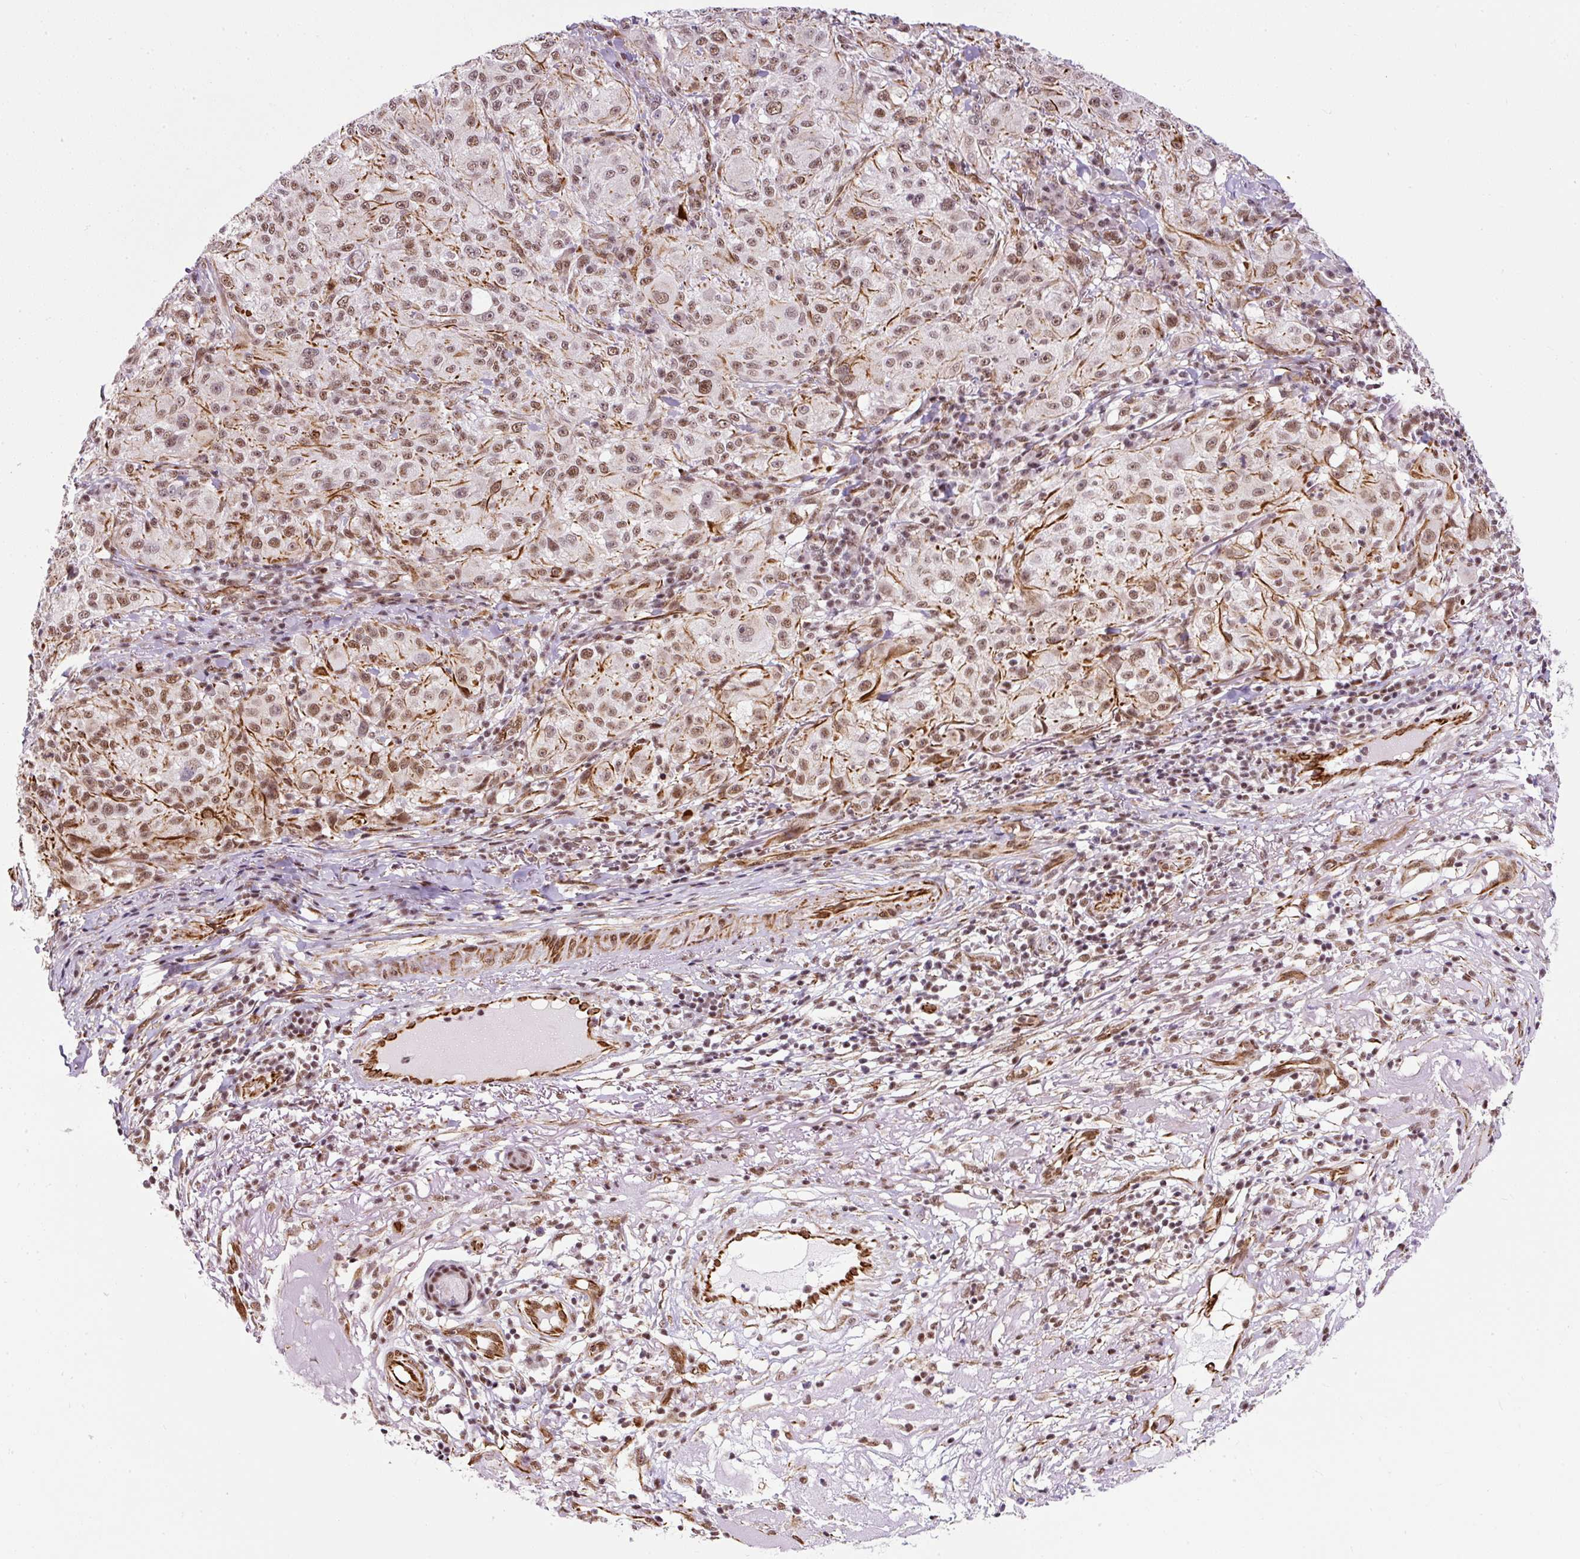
{"staining": {"intensity": "moderate", "quantity": "25%-75%", "location": "nuclear"}, "tissue": "melanoma", "cell_type": "Tumor cells", "image_type": "cancer", "snomed": [{"axis": "morphology", "description": "Necrosis, NOS"}, {"axis": "morphology", "description": "Malignant melanoma, NOS"}, {"axis": "topography", "description": "Skin"}], "caption": "IHC (DAB) staining of malignant melanoma displays moderate nuclear protein positivity in about 25%-75% of tumor cells.", "gene": "LUC7L2", "patient": {"sex": "female", "age": 87}}